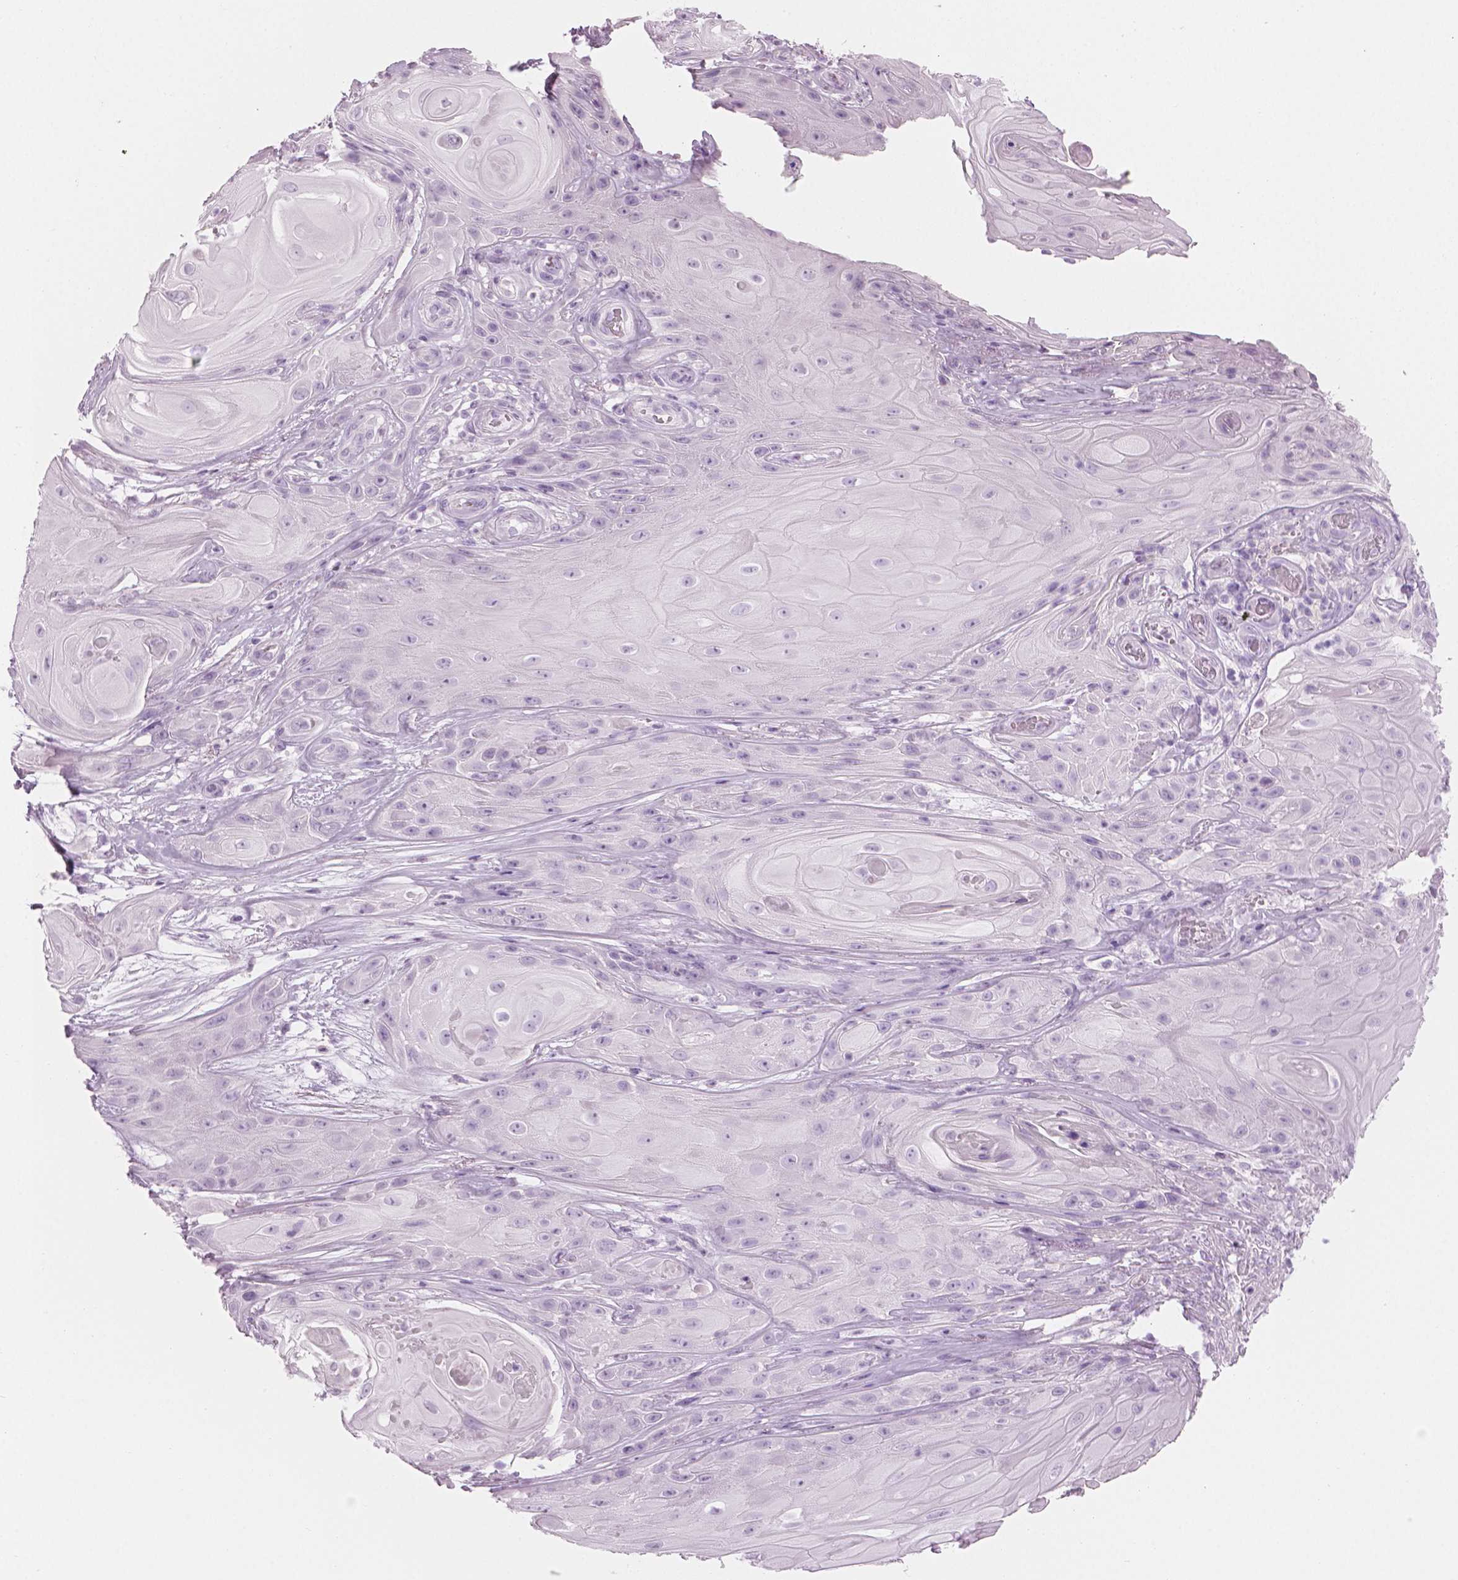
{"staining": {"intensity": "negative", "quantity": "none", "location": "none"}, "tissue": "skin cancer", "cell_type": "Tumor cells", "image_type": "cancer", "snomed": [{"axis": "morphology", "description": "Squamous cell carcinoma, NOS"}, {"axis": "topography", "description": "Skin"}], "caption": "High magnification brightfield microscopy of skin squamous cell carcinoma stained with DAB (3,3'-diaminobenzidine) (brown) and counterstained with hematoxylin (blue): tumor cells show no significant positivity.", "gene": "PLIN4", "patient": {"sex": "male", "age": 62}}